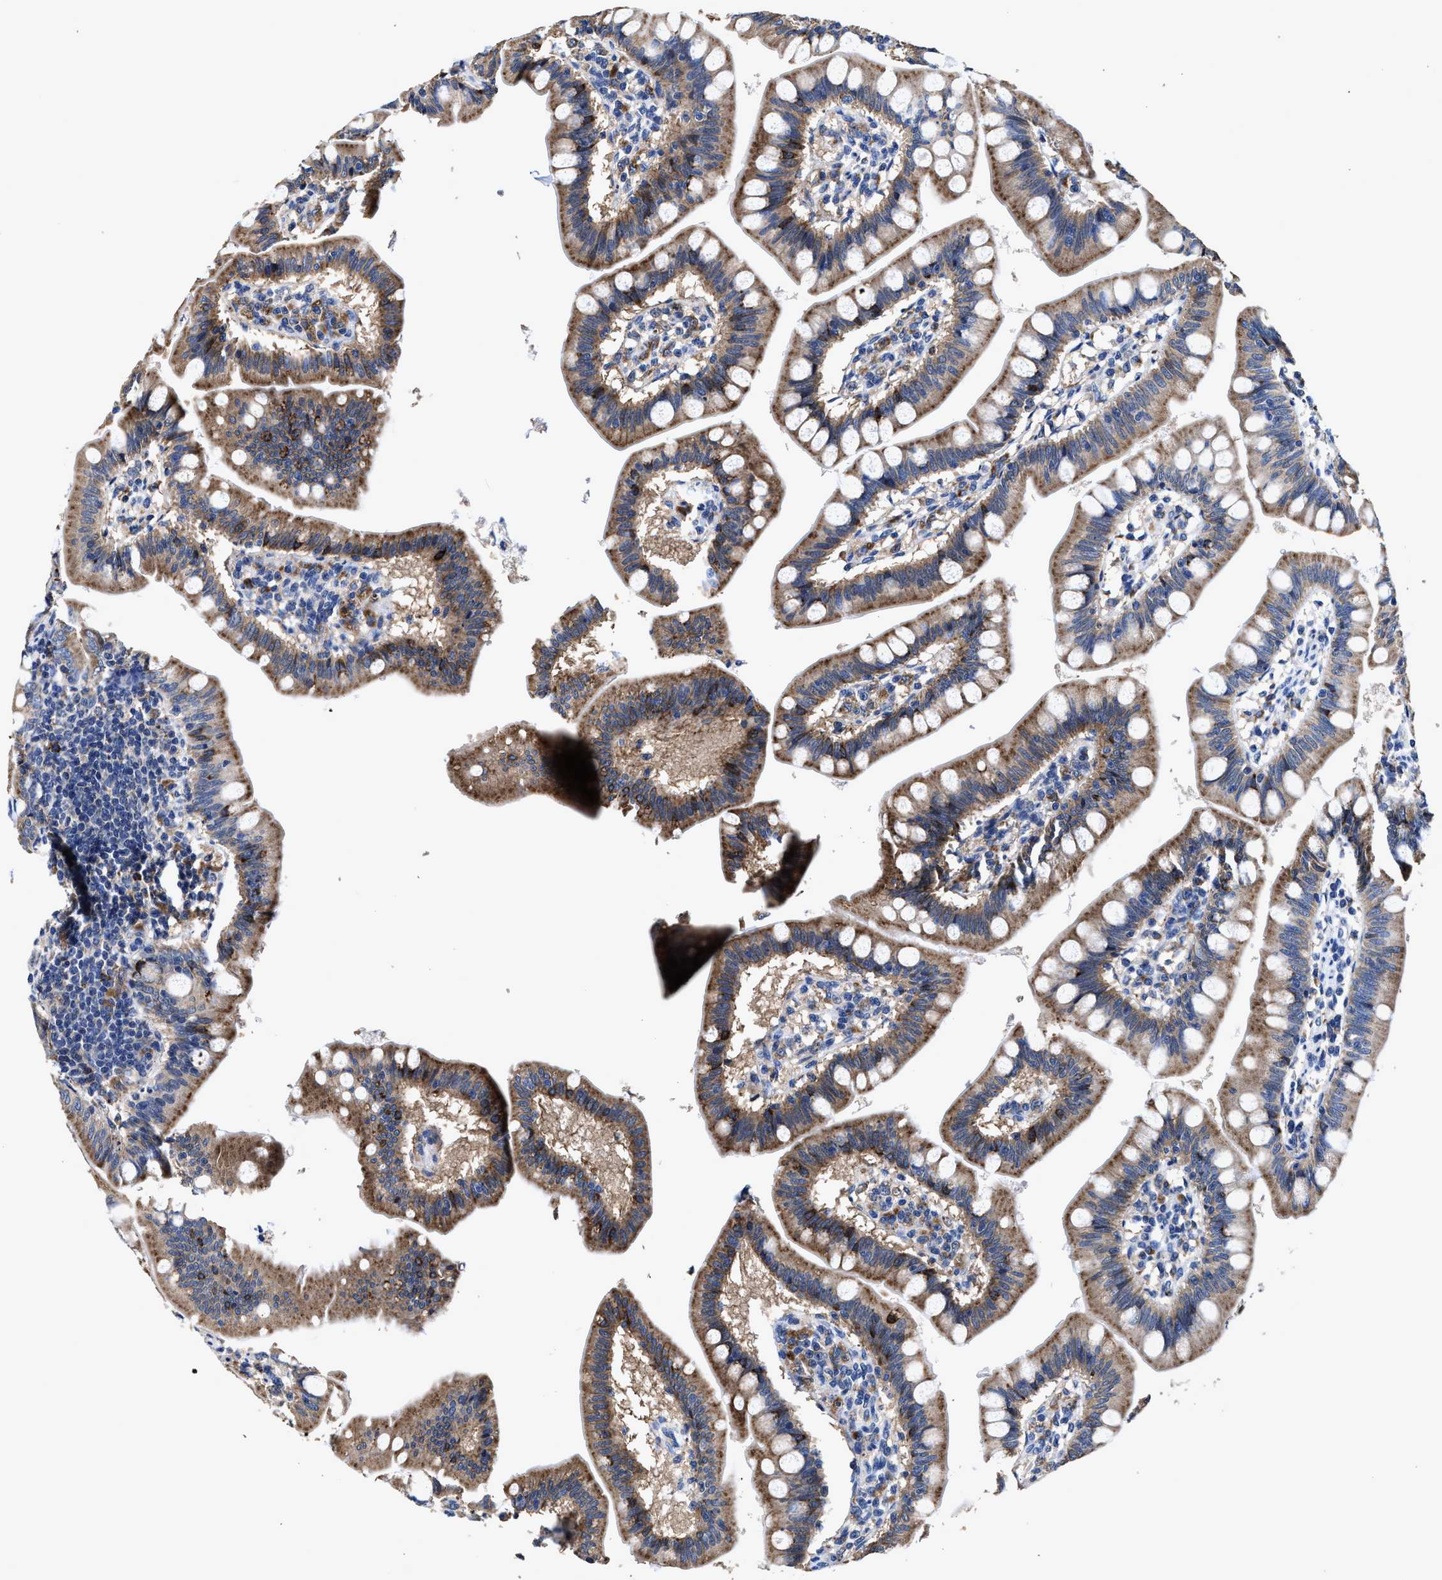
{"staining": {"intensity": "moderate", "quantity": ">75%", "location": "cytoplasmic/membranous"}, "tissue": "small intestine", "cell_type": "Glandular cells", "image_type": "normal", "snomed": [{"axis": "morphology", "description": "Normal tissue, NOS"}, {"axis": "topography", "description": "Small intestine"}], "caption": "Human small intestine stained with a brown dye demonstrates moderate cytoplasmic/membranous positive positivity in approximately >75% of glandular cells.", "gene": "UBR4", "patient": {"sex": "male", "age": 7}}